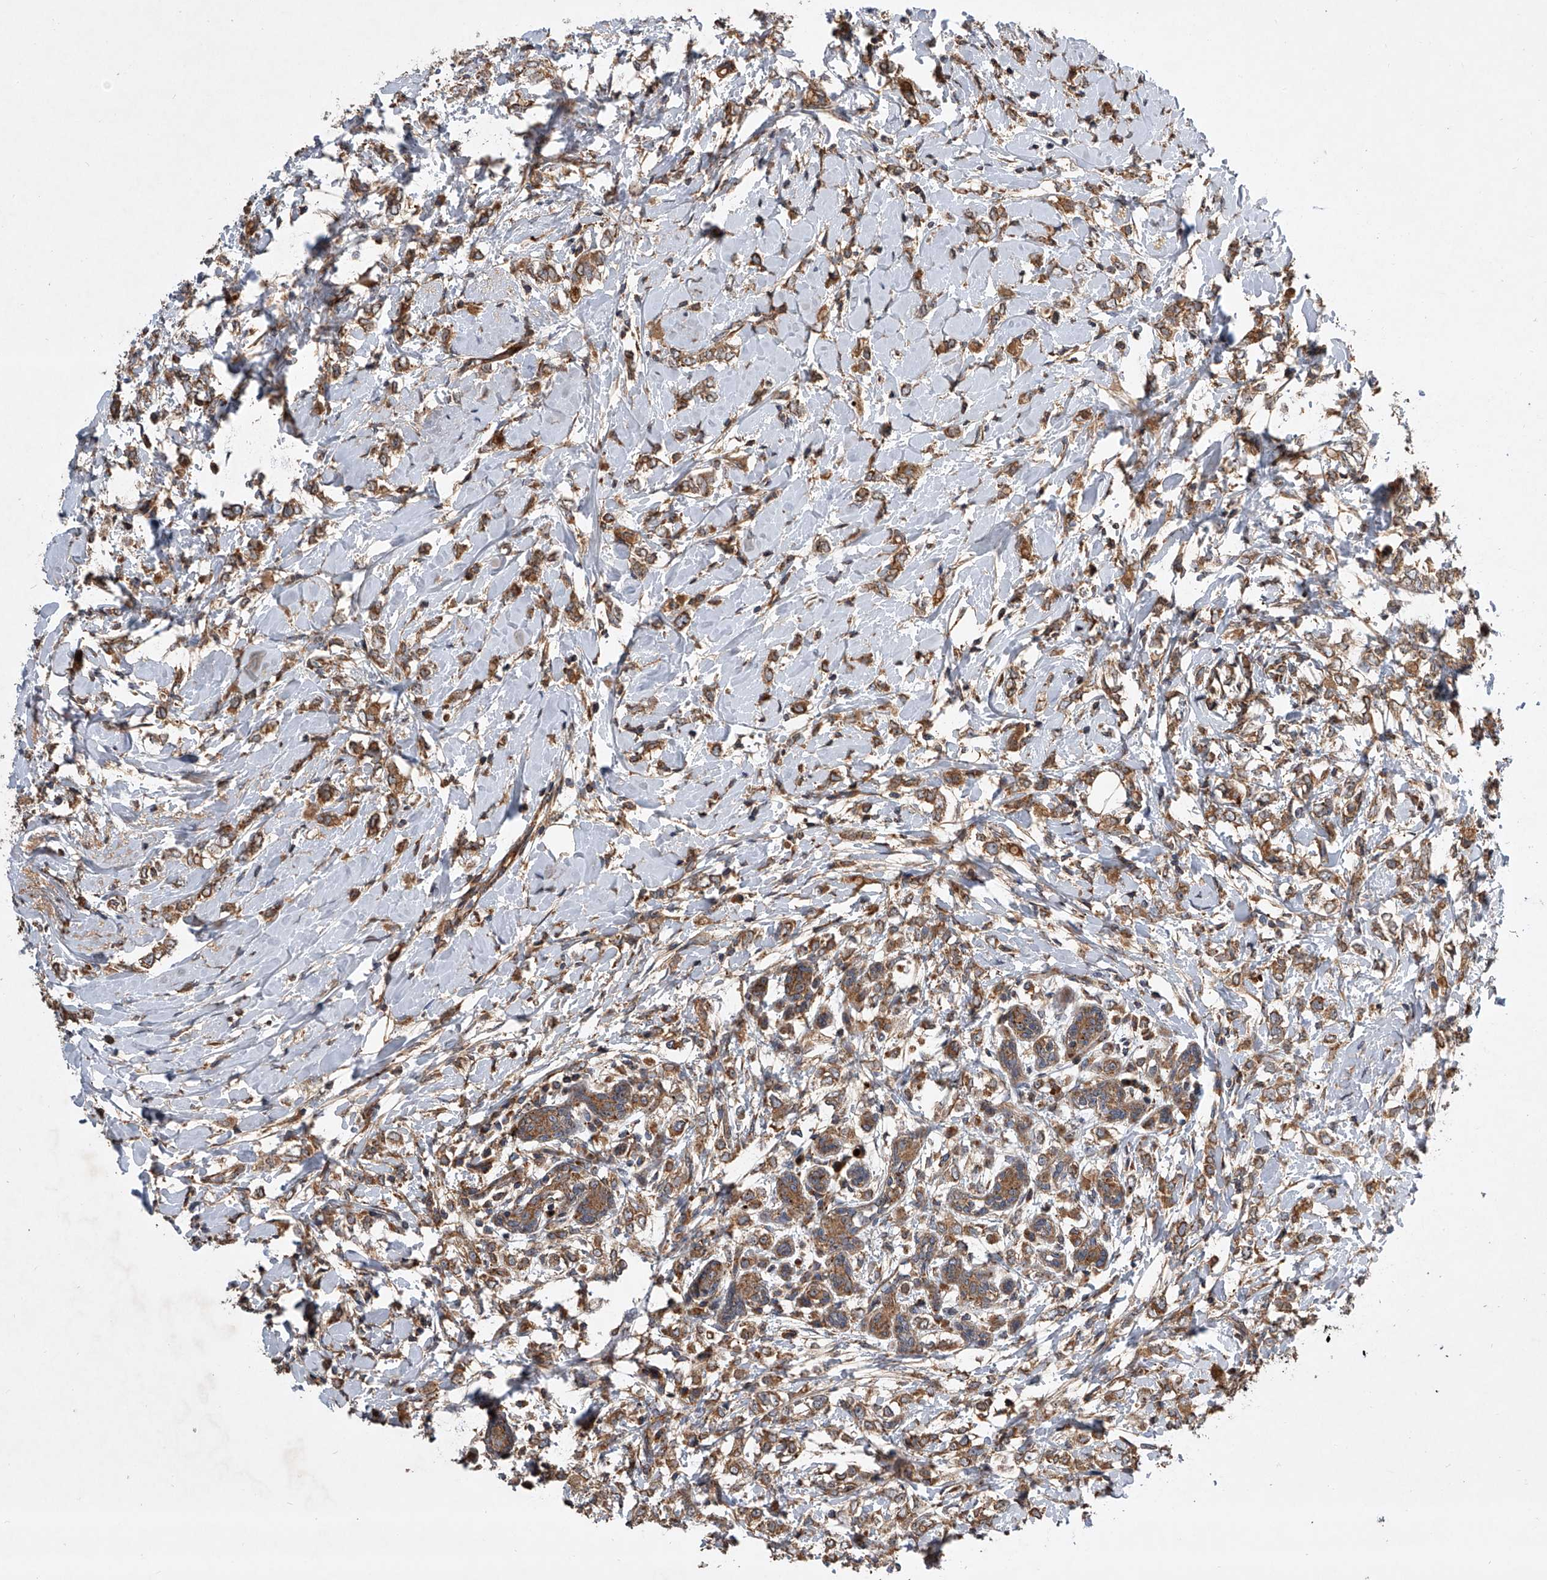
{"staining": {"intensity": "moderate", "quantity": ">75%", "location": "cytoplasmic/membranous"}, "tissue": "breast cancer", "cell_type": "Tumor cells", "image_type": "cancer", "snomed": [{"axis": "morphology", "description": "Normal tissue, NOS"}, {"axis": "morphology", "description": "Lobular carcinoma"}, {"axis": "topography", "description": "Breast"}], "caption": "Protein staining displays moderate cytoplasmic/membranous positivity in about >75% of tumor cells in breast lobular carcinoma.", "gene": "USP47", "patient": {"sex": "female", "age": 47}}